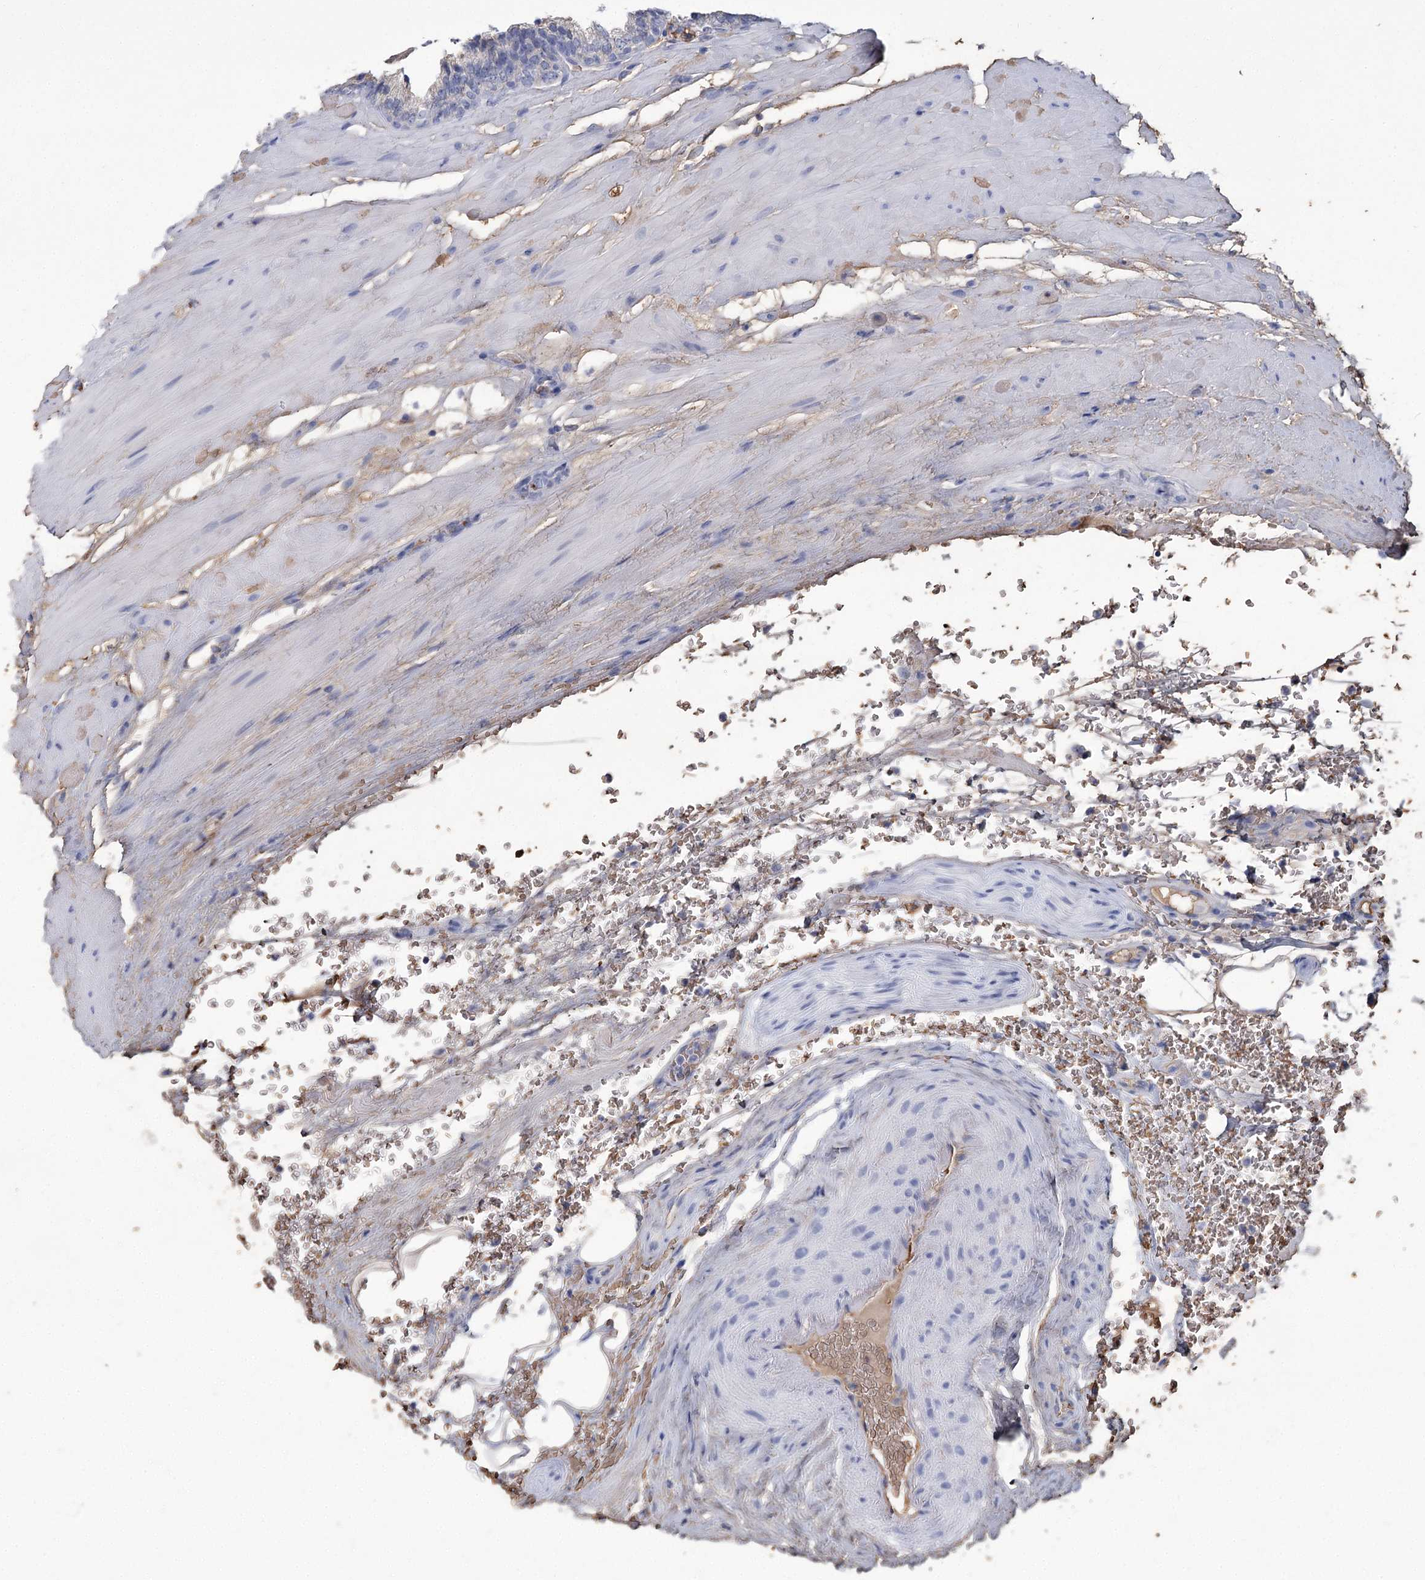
{"staining": {"intensity": "negative", "quantity": "none", "location": "none"}, "tissue": "prostate cancer", "cell_type": "Tumor cells", "image_type": "cancer", "snomed": [{"axis": "morphology", "description": "Adenocarcinoma, High grade"}, {"axis": "topography", "description": "Prostate"}], "caption": "IHC photomicrograph of neoplastic tissue: human prostate high-grade adenocarcinoma stained with DAB (3,3'-diaminobenzidine) exhibits no significant protein expression in tumor cells.", "gene": "HBA1", "patient": {"sex": "male", "age": 61}}